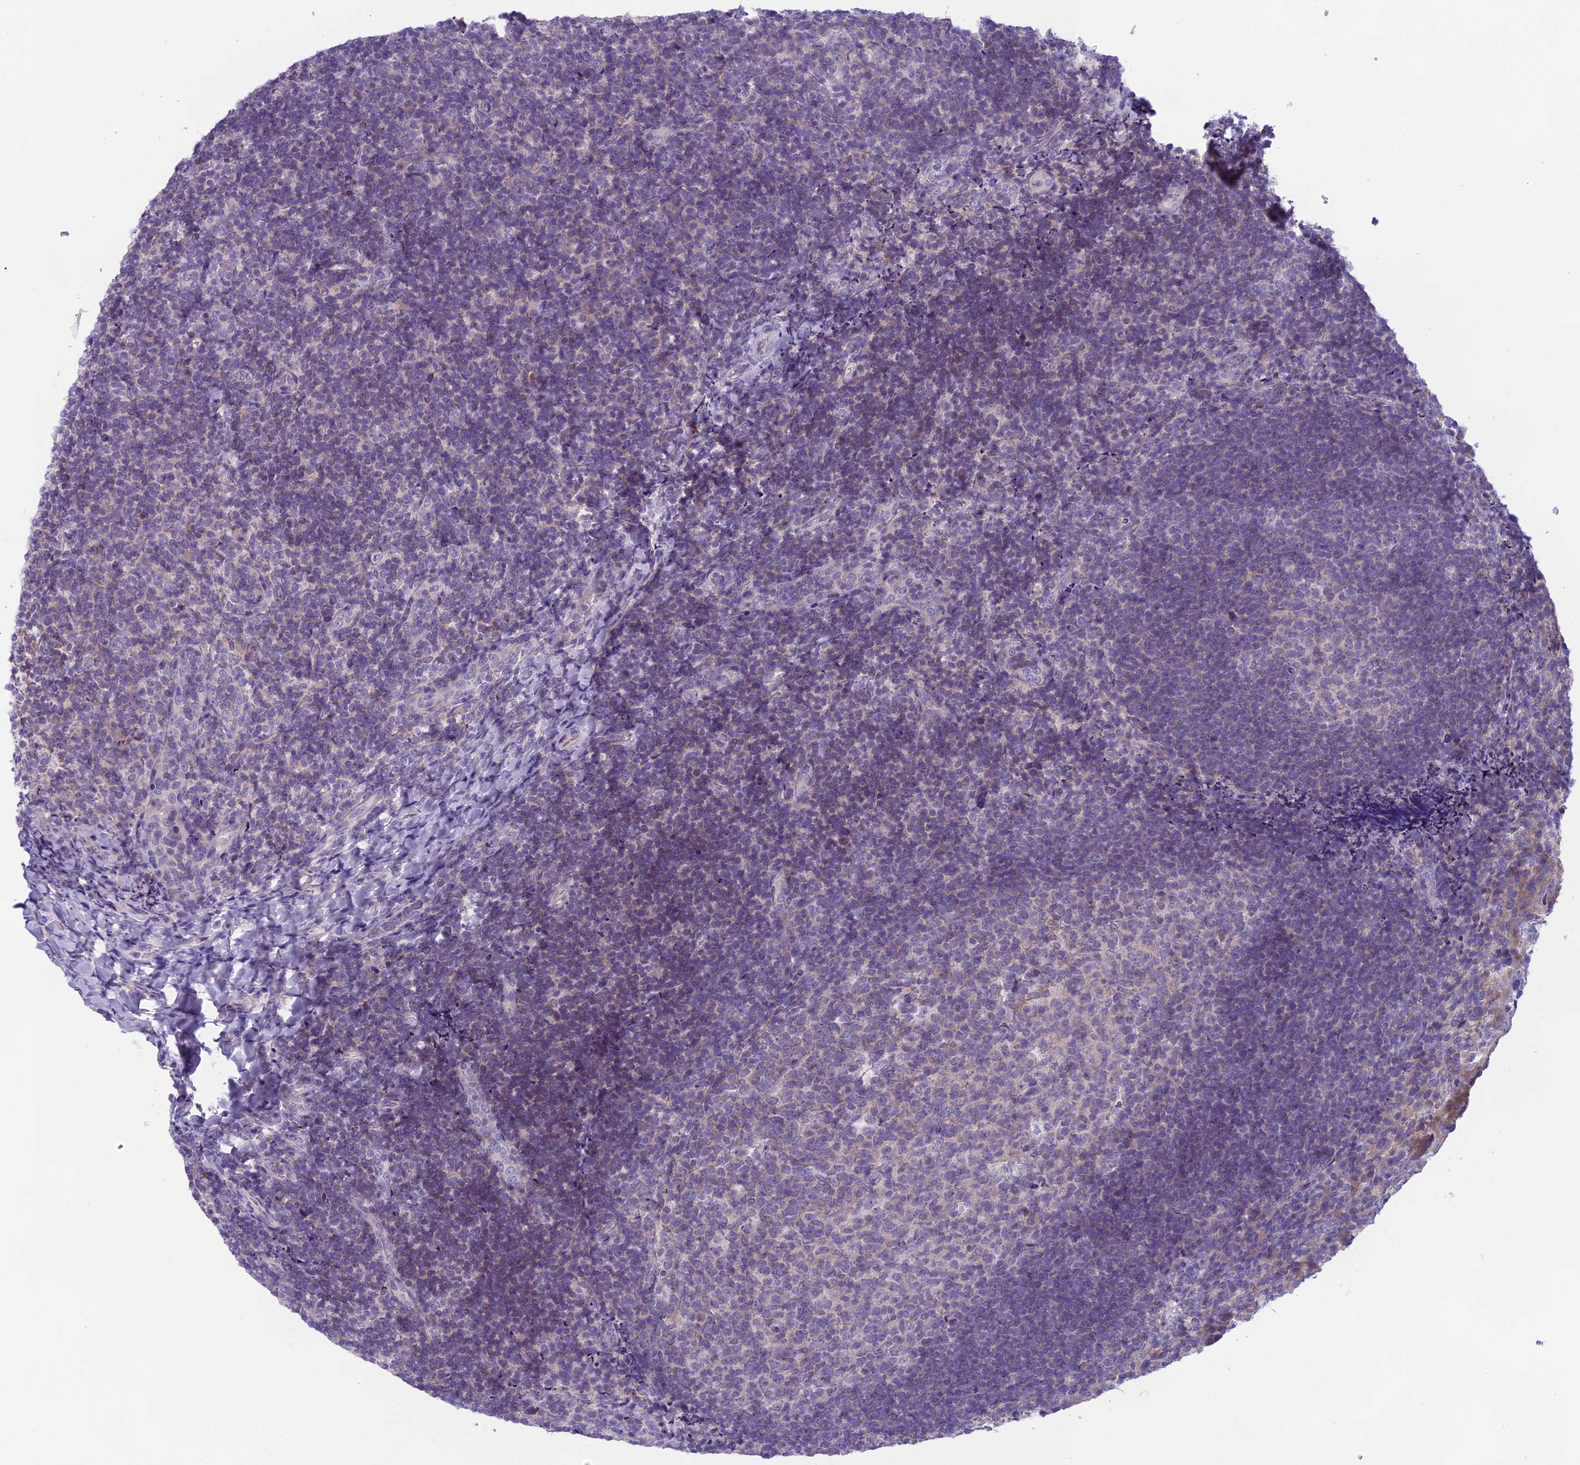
{"staining": {"intensity": "negative", "quantity": "none", "location": "none"}, "tissue": "tonsil", "cell_type": "Germinal center cells", "image_type": "normal", "snomed": [{"axis": "morphology", "description": "Normal tissue, NOS"}, {"axis": "topography", "description": "Tonsil"}], "caption": "There is no significant positivity in germinal center cells of tonsil. (DAB immunohistochemistry with hematoxylin counter stain).", "gene": "ARHGEF37", "patient": {"sex": "female", "age": 10}}